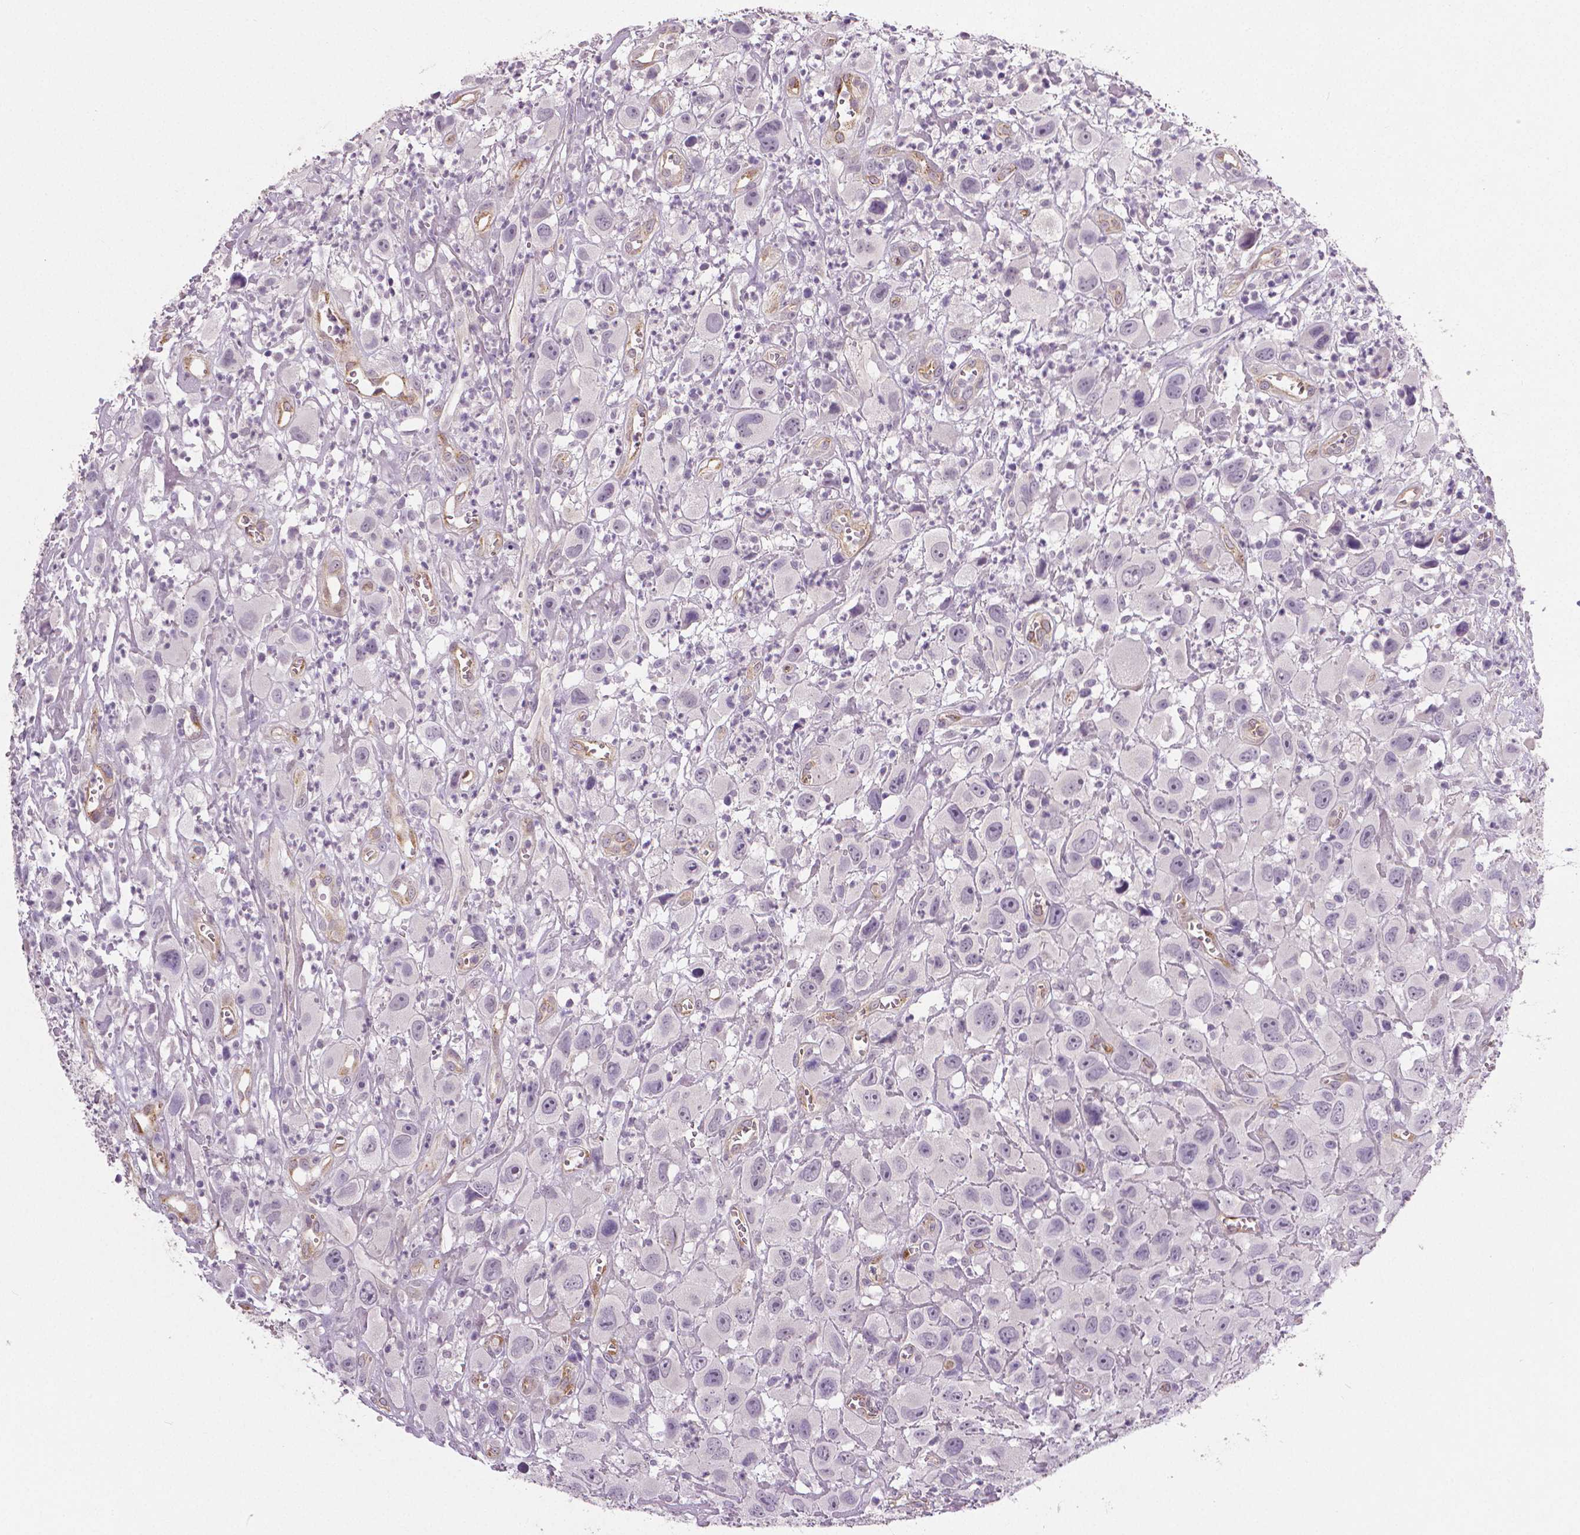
{"staining": {"intensity": "negative", "quantity": "none", "location": "none"}, "tissue": "head and neck cancer", "cell_type": "Tumor cells", "image_type": "cancer", "snomed": [{"axis": "morphology", "description": "Squamous cell carcinoma, NOS"}, {"axis": "morphology", "description": "Squamous cell carcinoma, metastatic, NOS"}, {"axis": "topography", "description": "Oral tissue"}, {"axis": "topography", "description": "Head-Neck"}], "caption": "Head and neck cancer was stained to show a protein in brown. There is no significant expression in tumor cells.", "gene": "FLT1", "patient": {"sex": "female", "age": 85}}